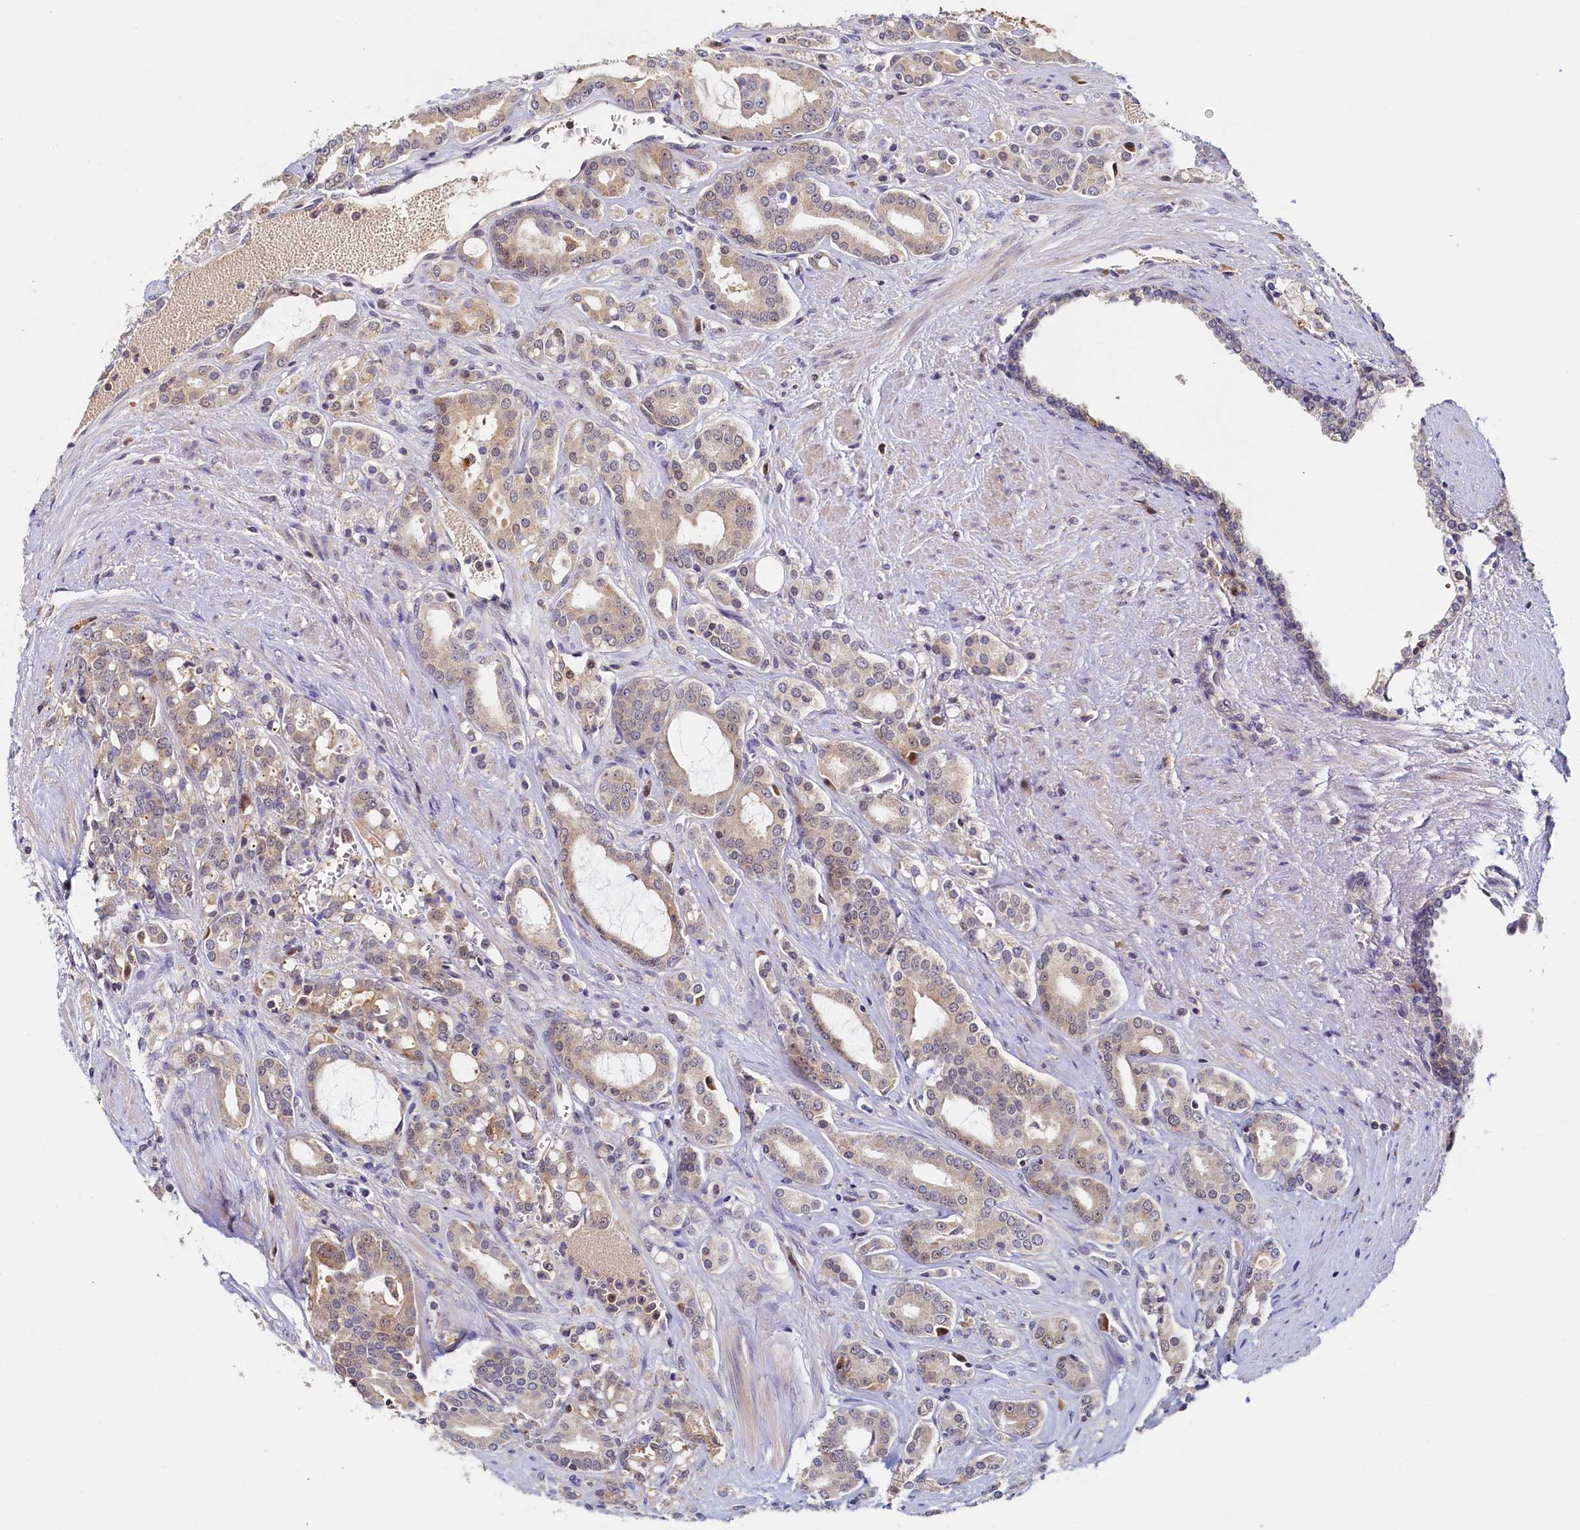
{"staining": {"intensity": "weak", "quantity": ">75%", "location": "cytoplasmic/membranous"}, "tissue": "prostate cancer", "cell_type": "Tumor cells", "image_type": "cancer", "snomed": [{"axis": "morphology", "description": "Adenocarcinoma, High grade"}, {"axis": "topography", "description": "Prostate"}], "caption": "Brown immunohistochemical staining in prostate cancer reveals weak cytoplasmic/membranous expression in approximately >75% of tumor cells.", "gene": "PAAF1", "patient": {"sex": "male", "age": 72}}